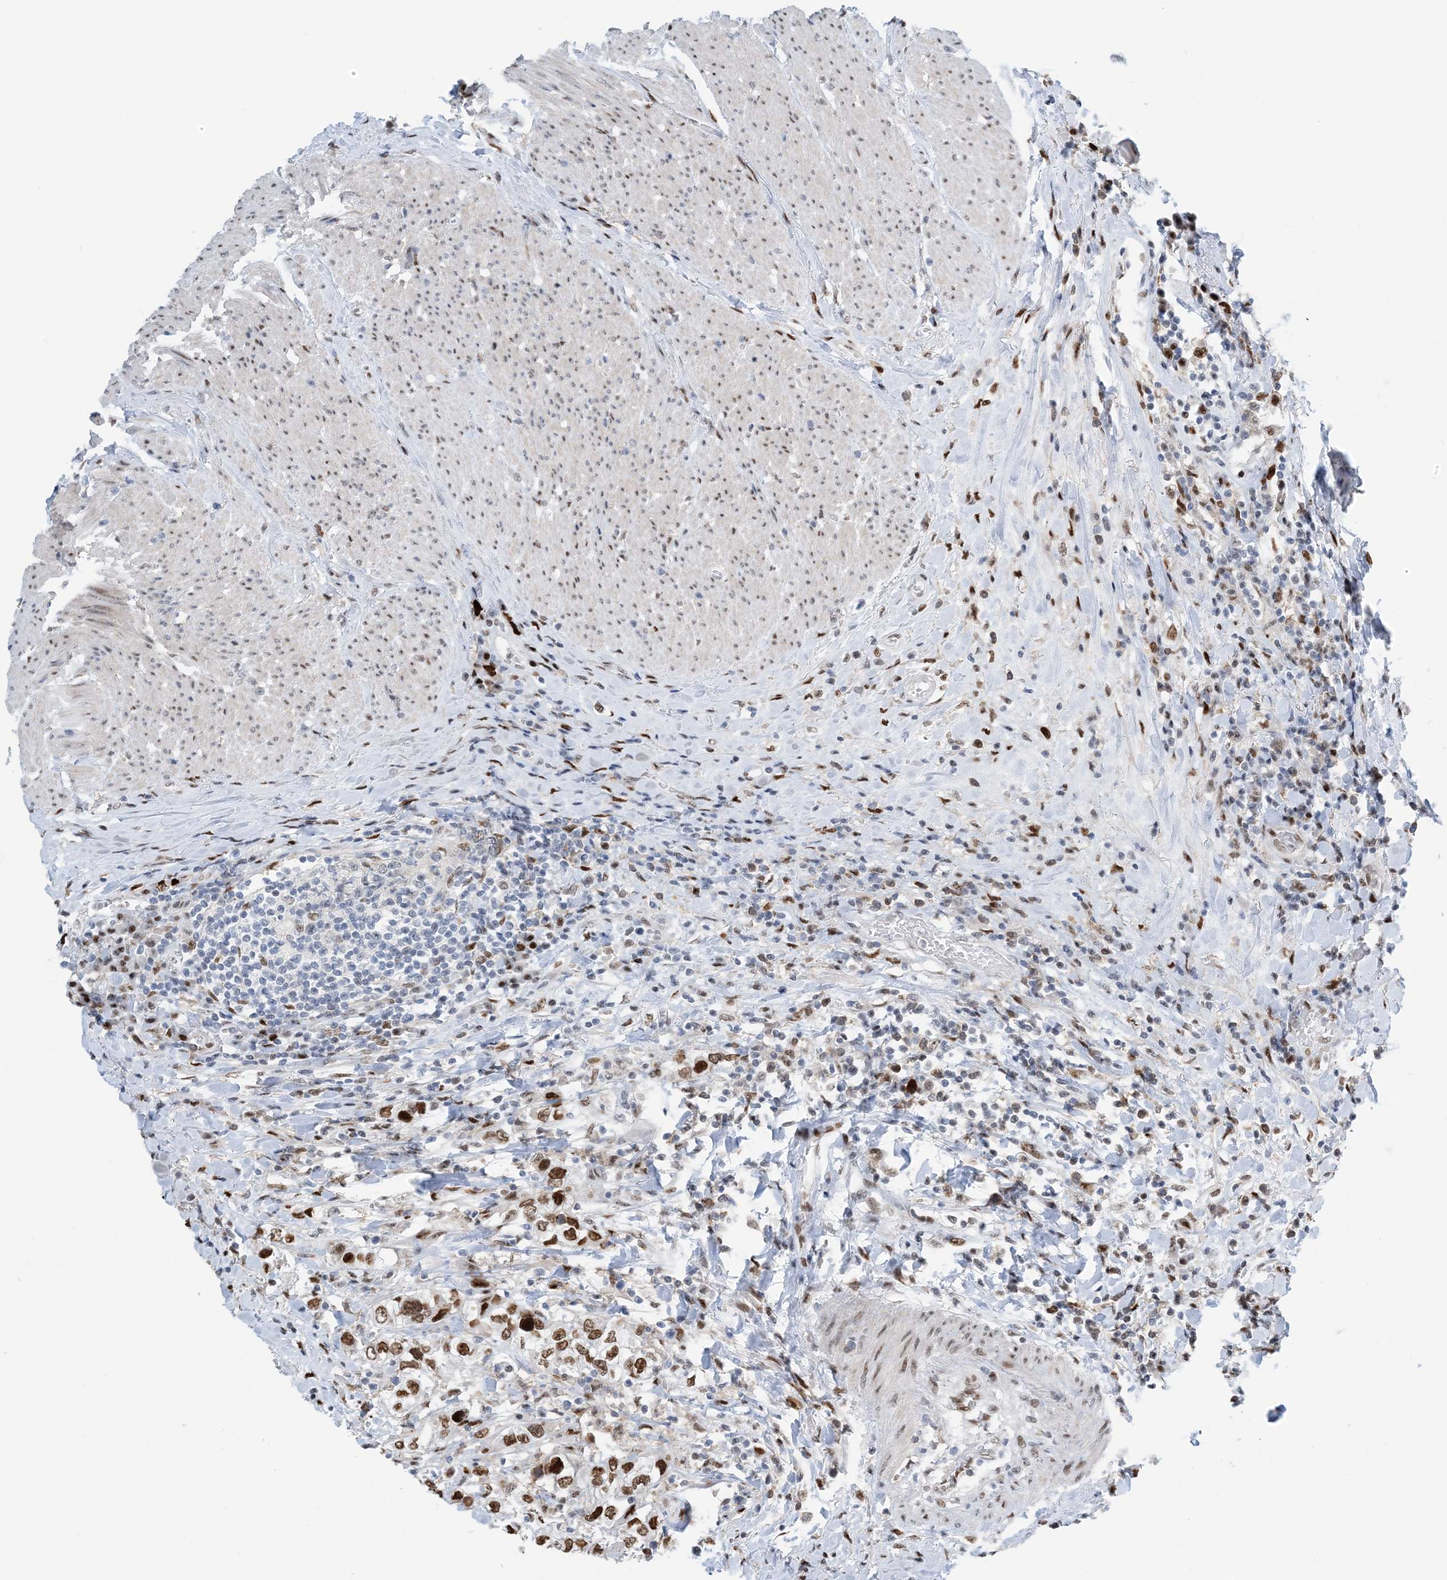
{"staining": {"intensity": "strong", "quantity": ">75%", "location": "nuclear"}, "tissue": "urothelial cancer", "cell_type": "Tumor cells", "image_type": "cancer", "snomed": [{"axis": "morphology", "description": "Urothelial carcinoma, High grade"}, {"axis": "topography", "description": "Urinary bladder"}], "caption": "Immunohistochemistry (IHC) micrograph of human high-grade urothelial carcinoma stained for a protein (brown), which demonstrates high levels of strong nuclear expression in about >75% of tumor cells.", "gene": "HEMK1", "patient": {"sex": "female", "age": 80}}